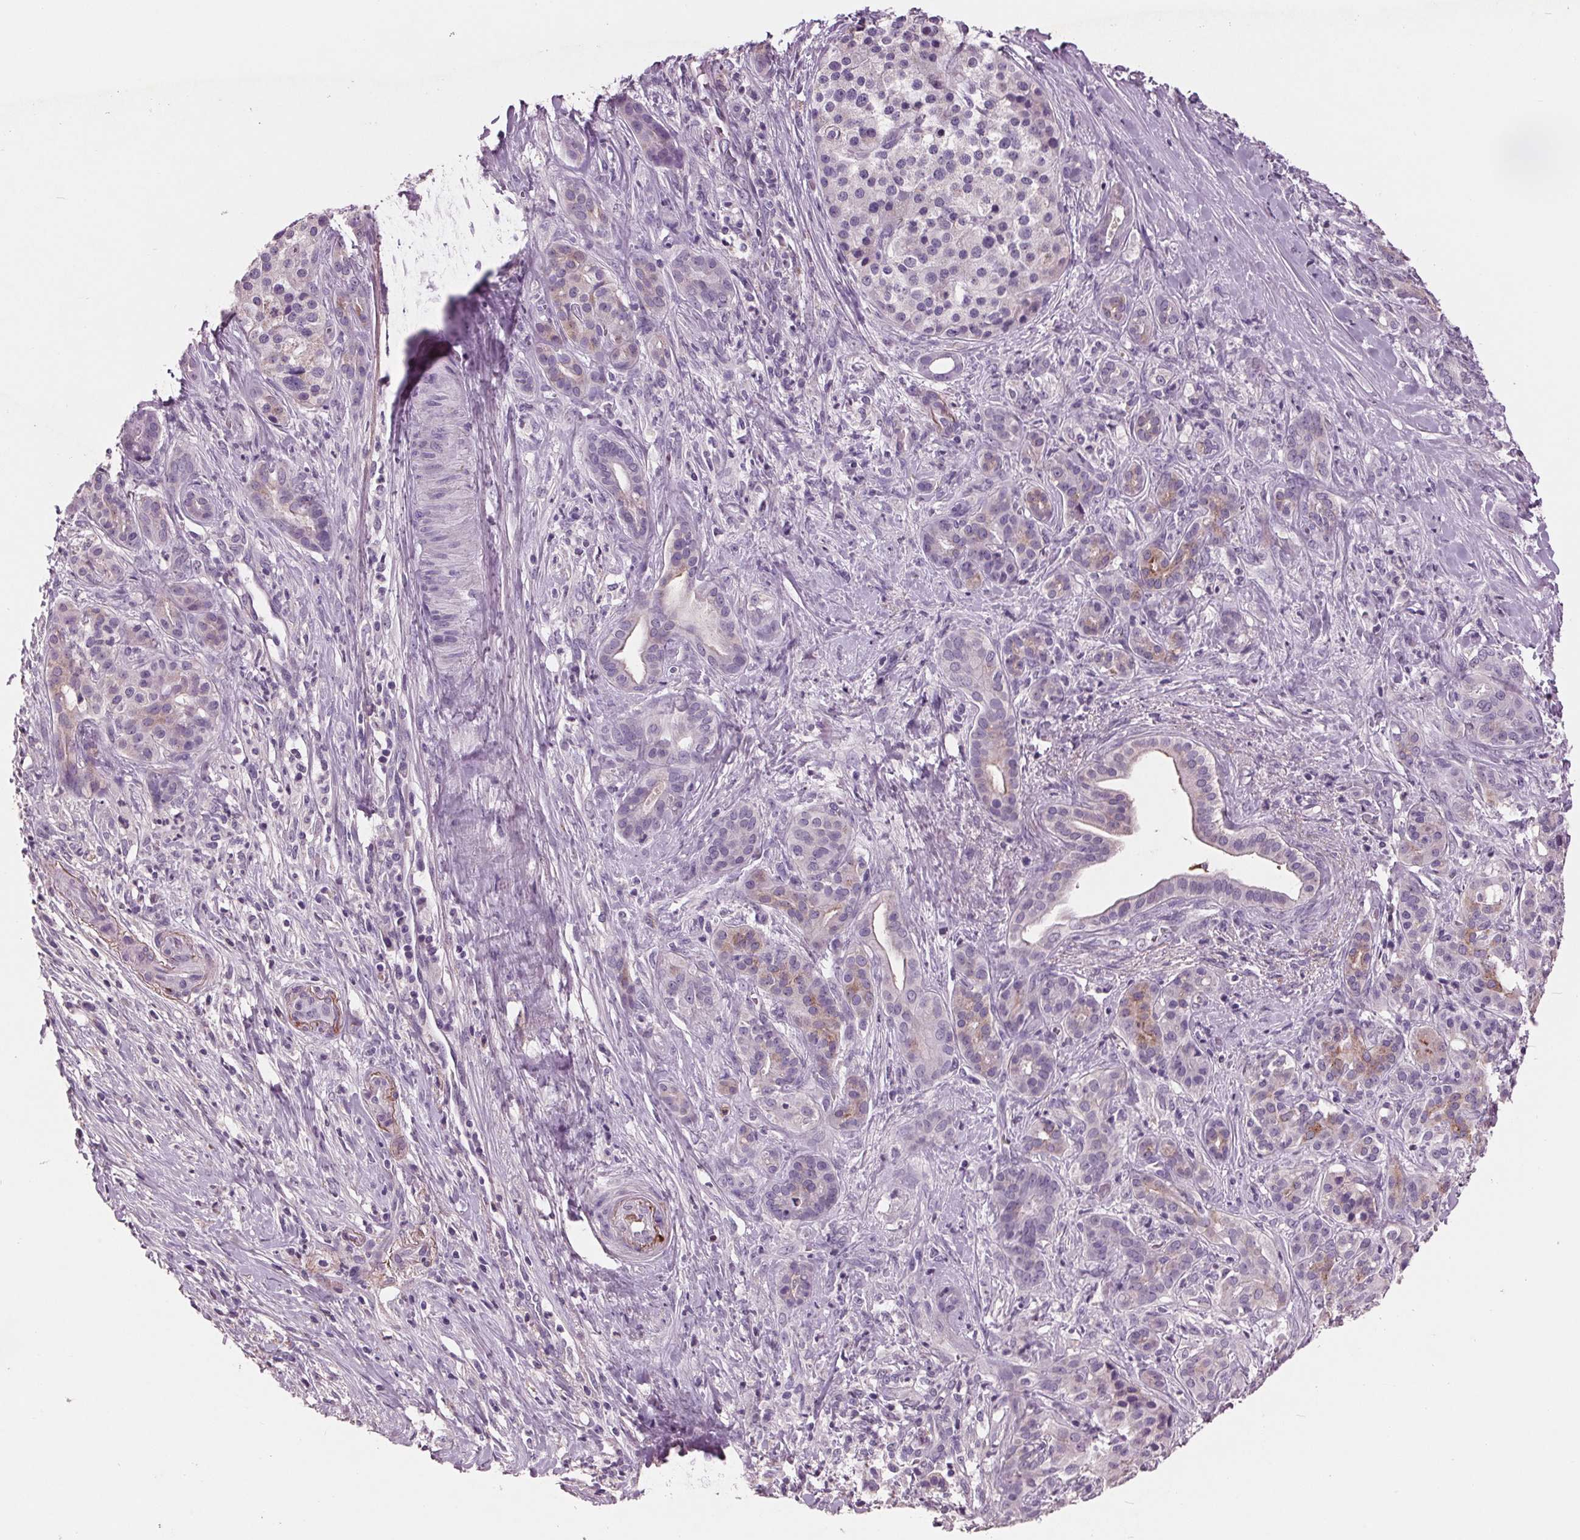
{"staining": {"intensity": "weak", "quantity": "<25%", "location": "cytoplasmic/membranous"}, "tissue": "pancreatic cancer", "cell_type": "Tumor cells", "image_type": "cancer", "snomed": [{"axis": "morphology", "description": "Normal tissue, NOS"}, {"axis": "morphology", "description": "Inflammation, NOS"}, {"axis": "morphology", "description": "Adenocarcinoma, NOS"}, {"axis": "topography", "description": "Pancreas"}], "caption": "Immunohistochemistry (IHC) of human adenocarcinoma (pancreatic) exhibits no positivity in tumor cells.", "gene": "C6", "patient": {"sex": "male", "age": 57}}